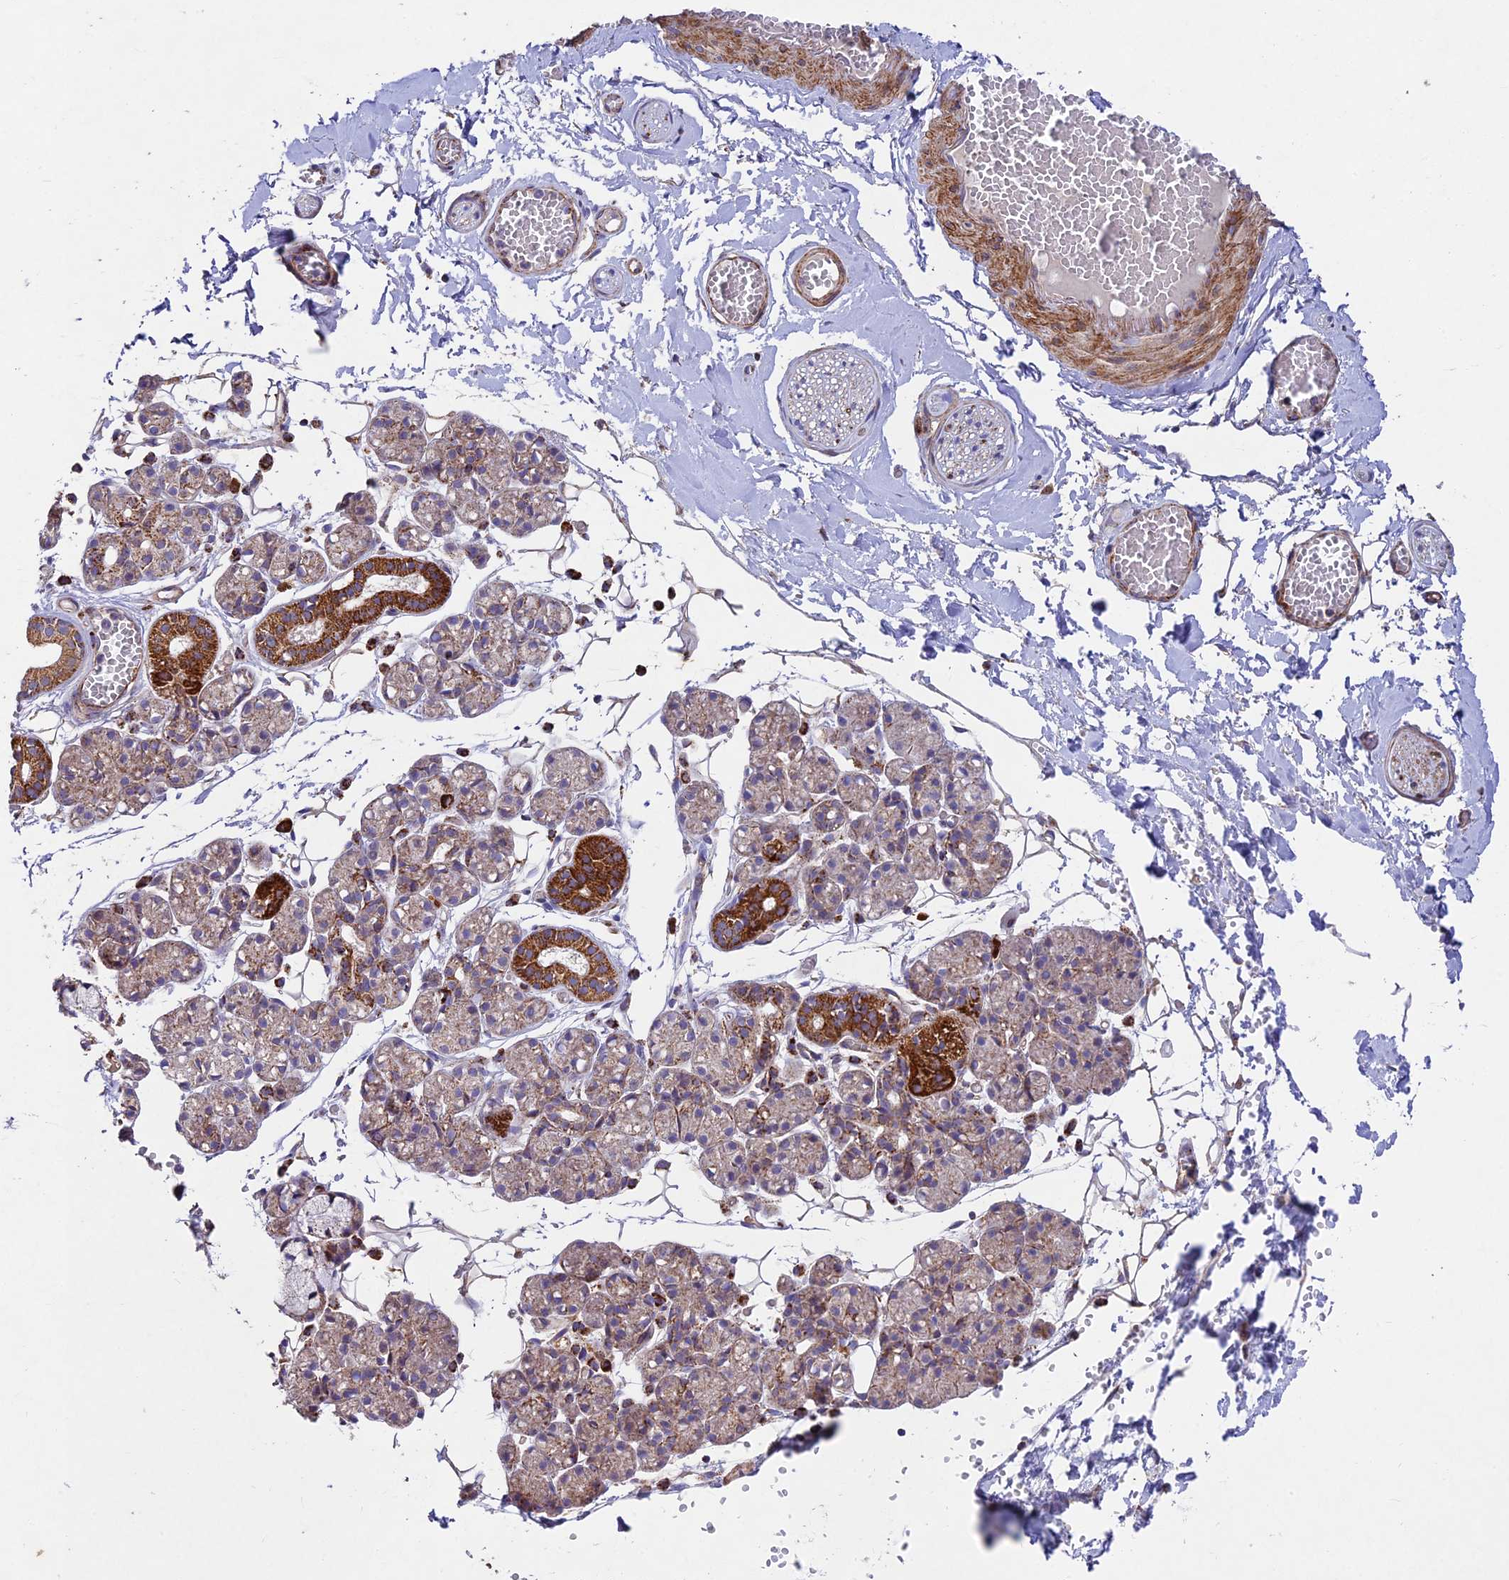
{"staining": {"intensity": "strong", "quantity": "<25%", "location": "cytoplasmic/membranous"}, "tissue": "salivary gland", "cell_type": "Glandular cells", "image_type": "normal", "snomed": [{"axis": "morphology", "description": "Normal tissue, NOS"}, {"axis": "topography", "description": "Salivary gland"}], "caption": "An immunohistochemistry photomicrograph of benign tissue is shown. Protein staining in brown labels strong cytoplasmic/membranous positivity in salivary gland within glandular cells. (DAB = brown stain, brightfield microscopy at high magnification).", "gene": "KHDC3L", "patient": {"sex": "male", "age": 63}}